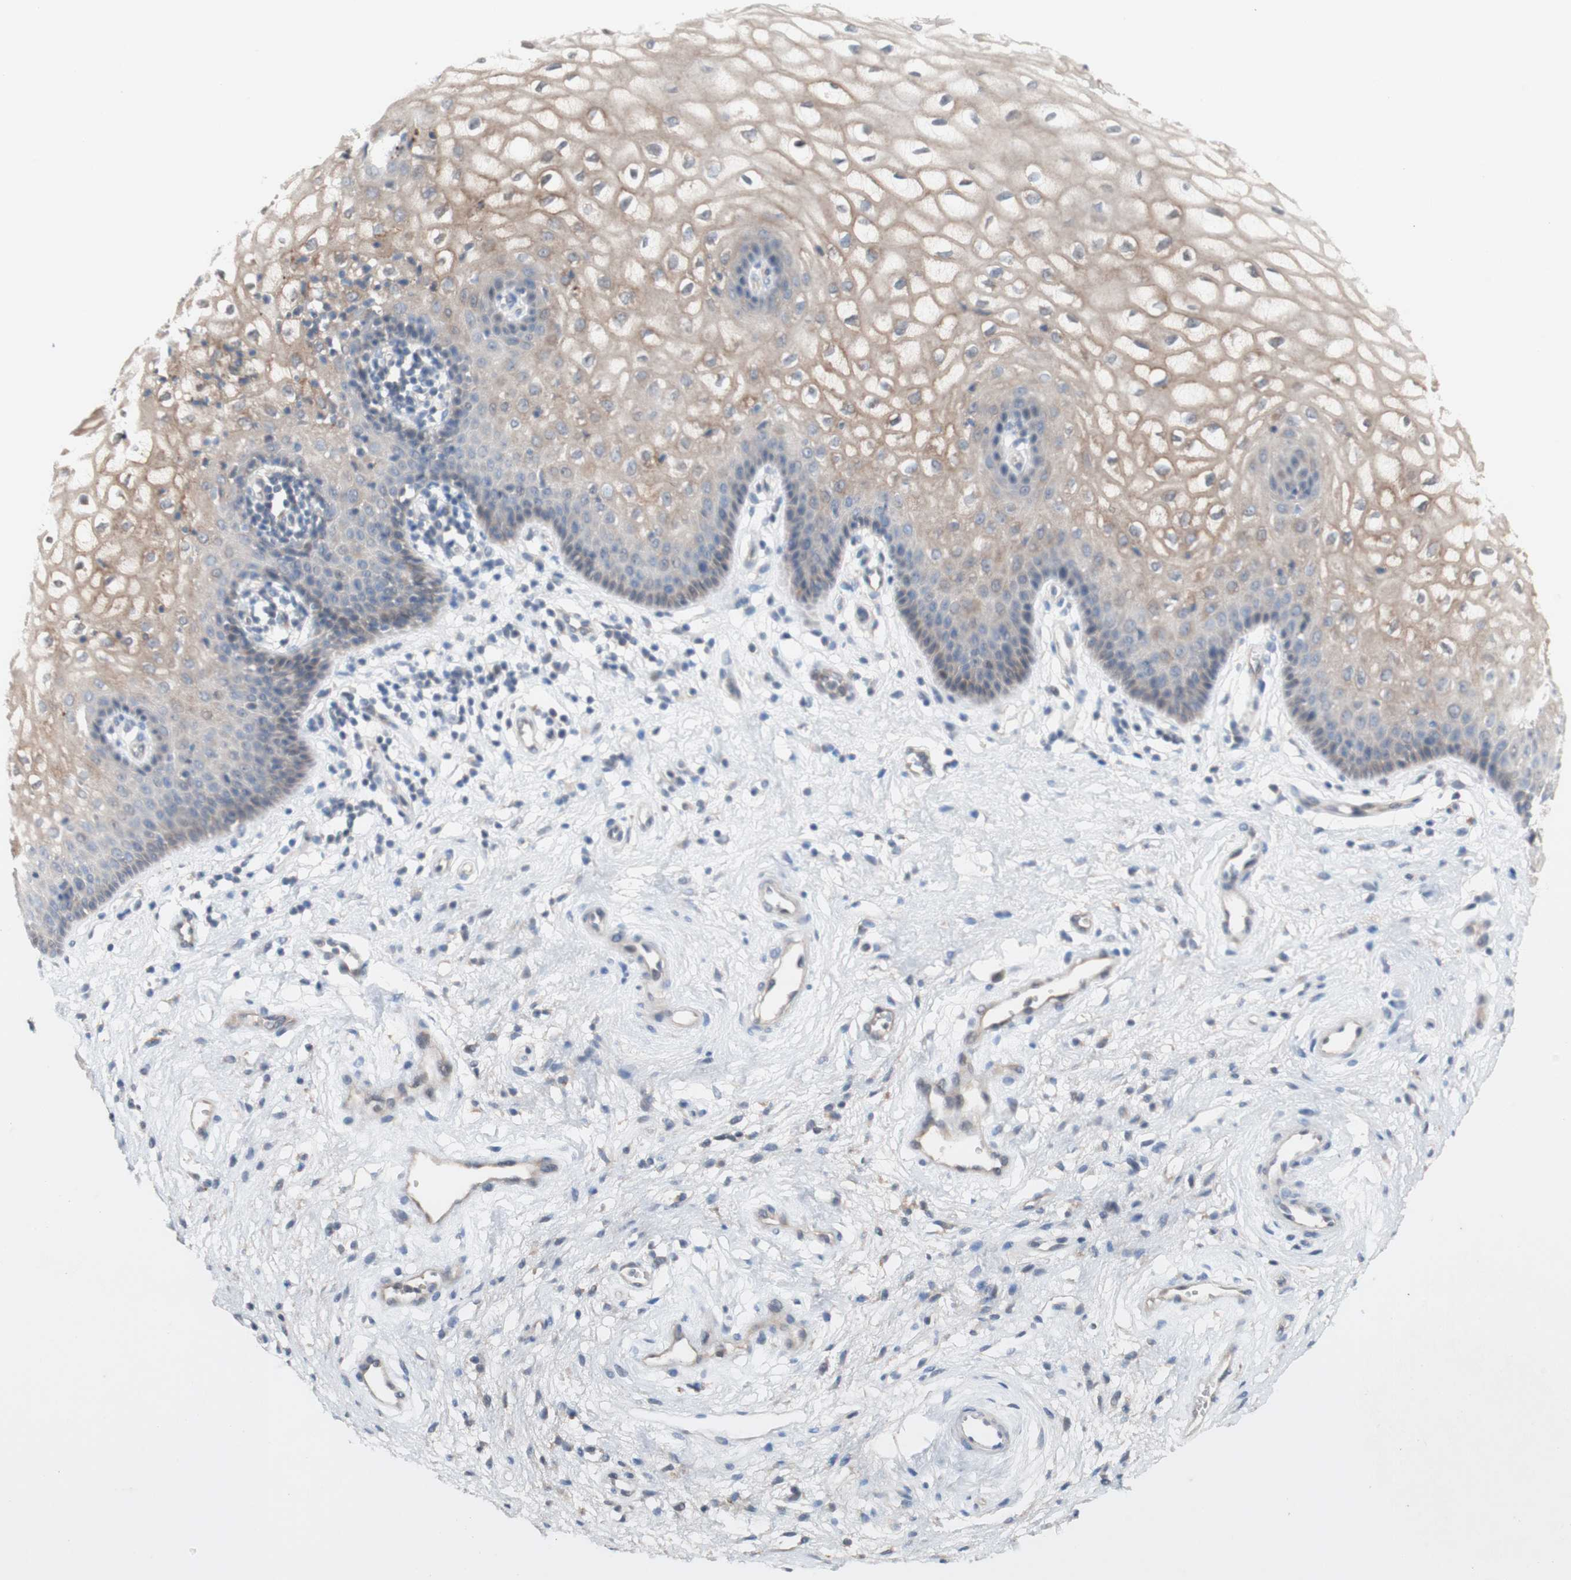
{"staining": {"intensity": "weak", "quantity": "25%-75%", "location": "cytoplasmic/membranous"}, "tissue": "vagina", "cell_type": "Squamous epithelial cells", "image_type": "normal", "snomed": [{"axis": "morphology", "description": "Normal tissue, NOS"}, {"axis": "topography", "description": "Vagina"}], "caption": "Vagina stained with DAB immunohistochemistry exhibits low levels of weak cytoplasmic/membranous positivity in about 25%-75% of squamous epithelial cells.", "gene": "PEX2", "patient": {"sex": "female", "age": 34}}